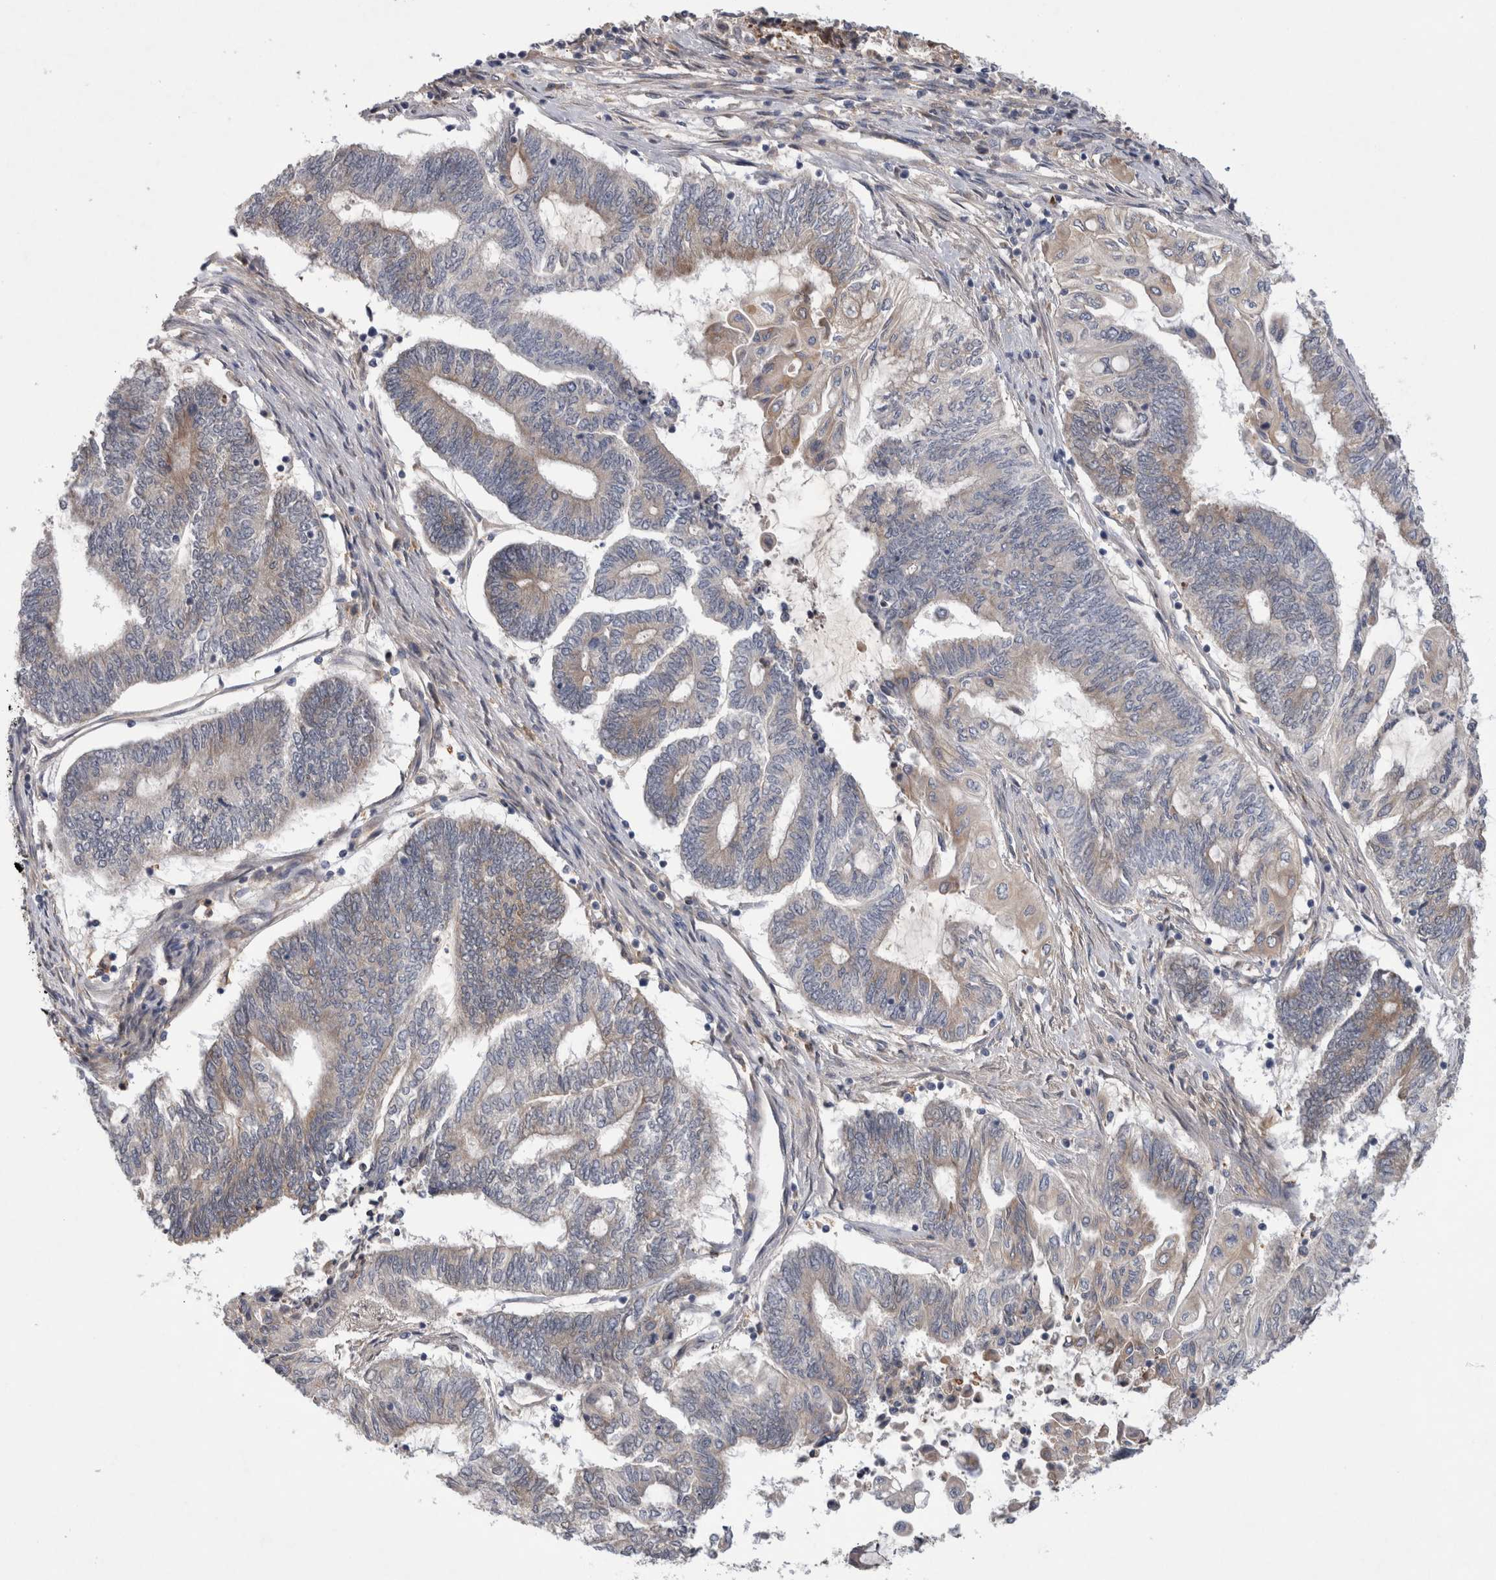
{"staining": {"intensity": "moderate", "quantity": "<25%", "location": "cytoplasmic/membranous"}, "tissue": "endometrial cancer", "cell_type": "Tumor cells", "image_type": "cancer", "snomed": [{"axis": "morphology", "description": "Adenocarcinoma, NOS"}, {"axis": "topography", "description": "Uterus"}, {"axis": "topography", "description": "Endometrium"}], "caption": "Immunohistochemical staining of endometrial cancer (adenocarcinoma) reveals moderate cytoplasmic/membranous protein staining in about <25% of tumor cells.", "gene": "ANKFY1", "patient": {"sex": "female", "age": 70}}